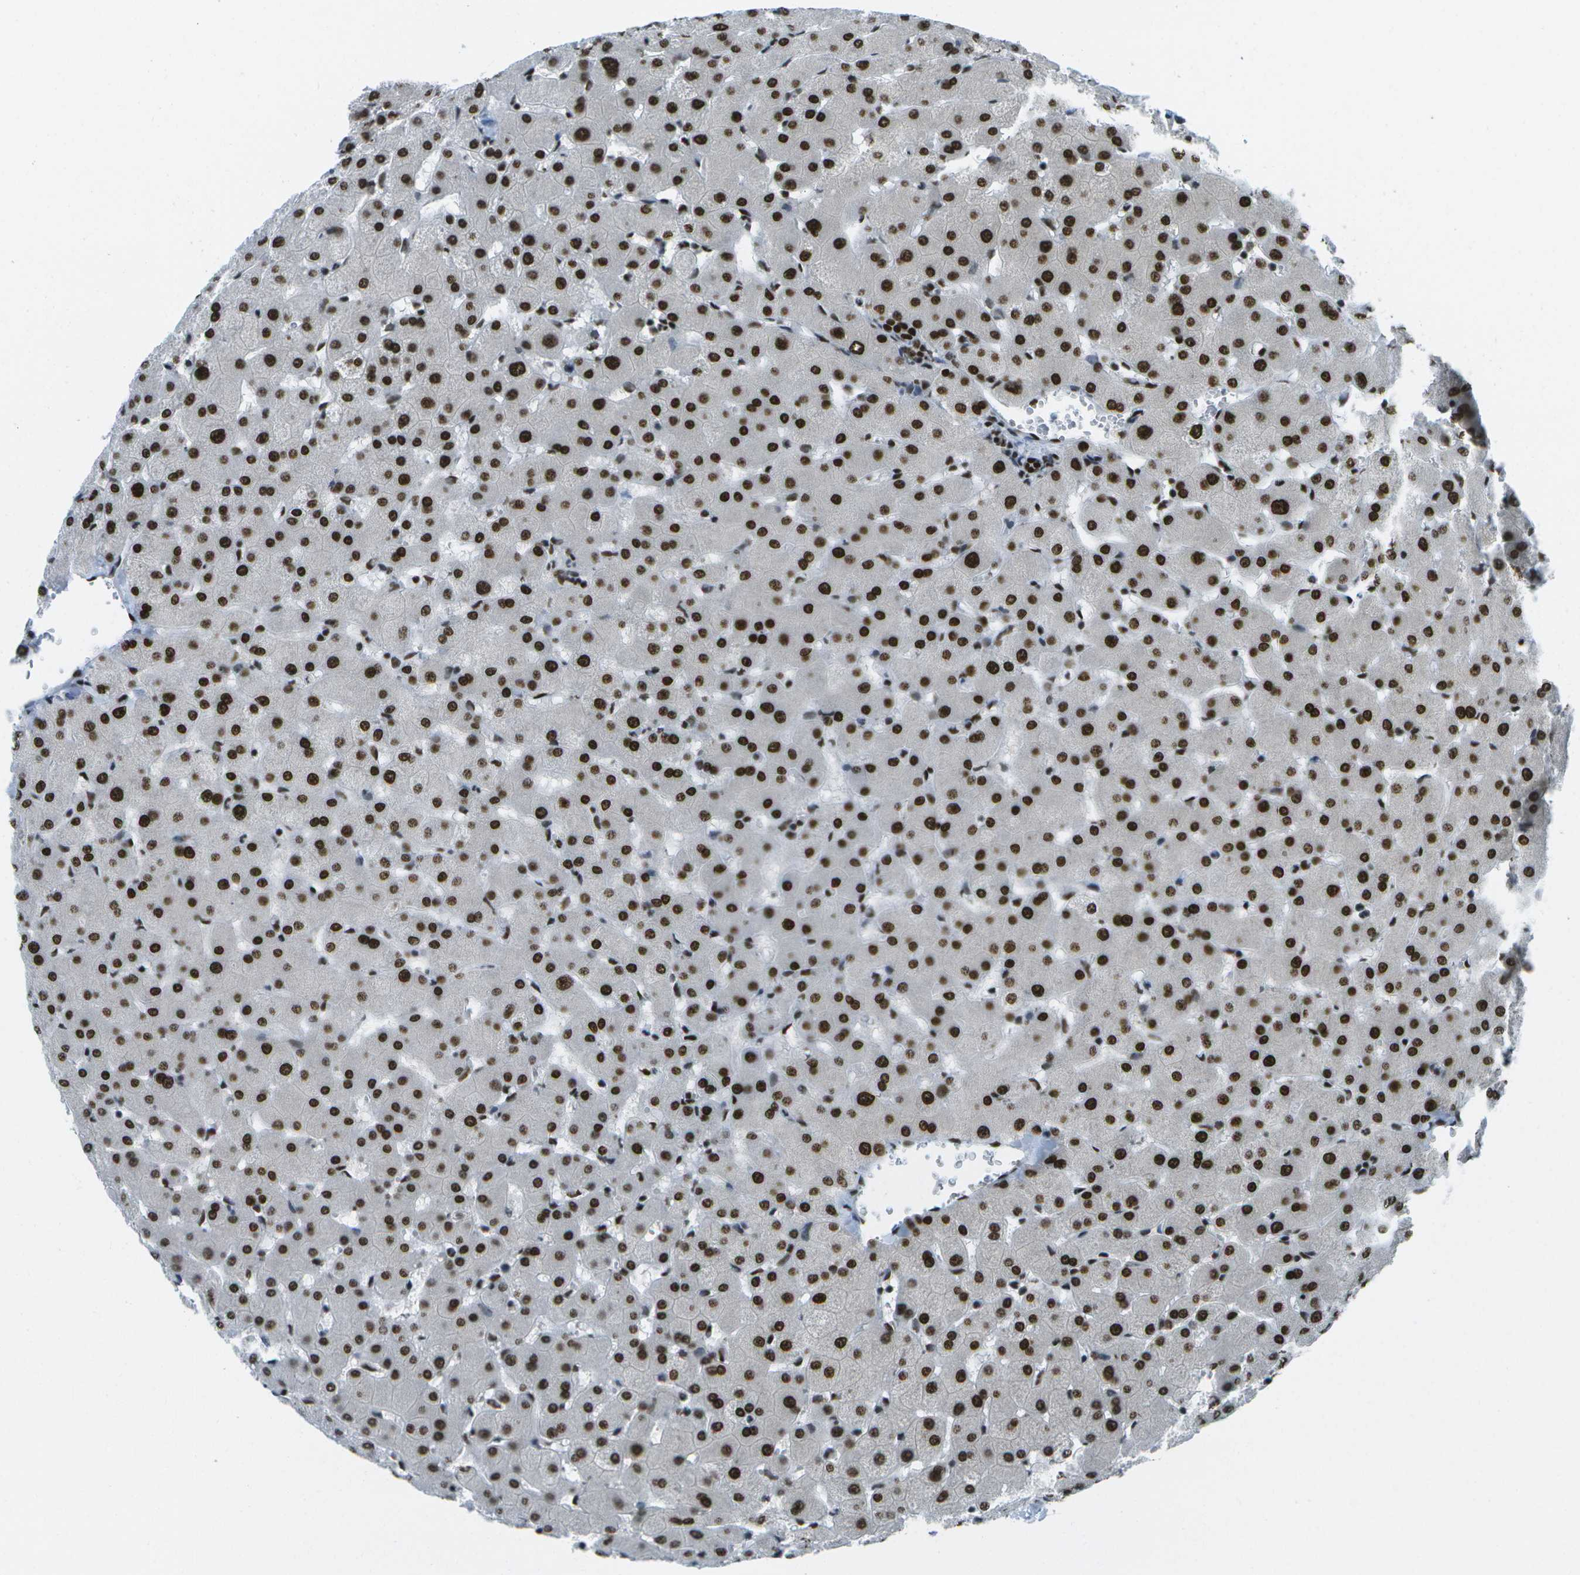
{"staining": {"intensity": "strong", "quantity": ">75%", "location": "nuclear"}, "tissue": "liver", "cell_type": "Cholangiocytes", "image_type": "normal", "snomed": [{"axis": "morphology", "description": "Normal tissue, NOS"}, {"axis": "topography", "description": "Liver"}], "caption": "This is a histology image of immunohistochemistry (IHC) staining of unremarkable liver, which shows strong expression in the nuclear of cholangiocytes.", "gene": "GLYR1", "patient": {"sex": "female", "age": 63}}